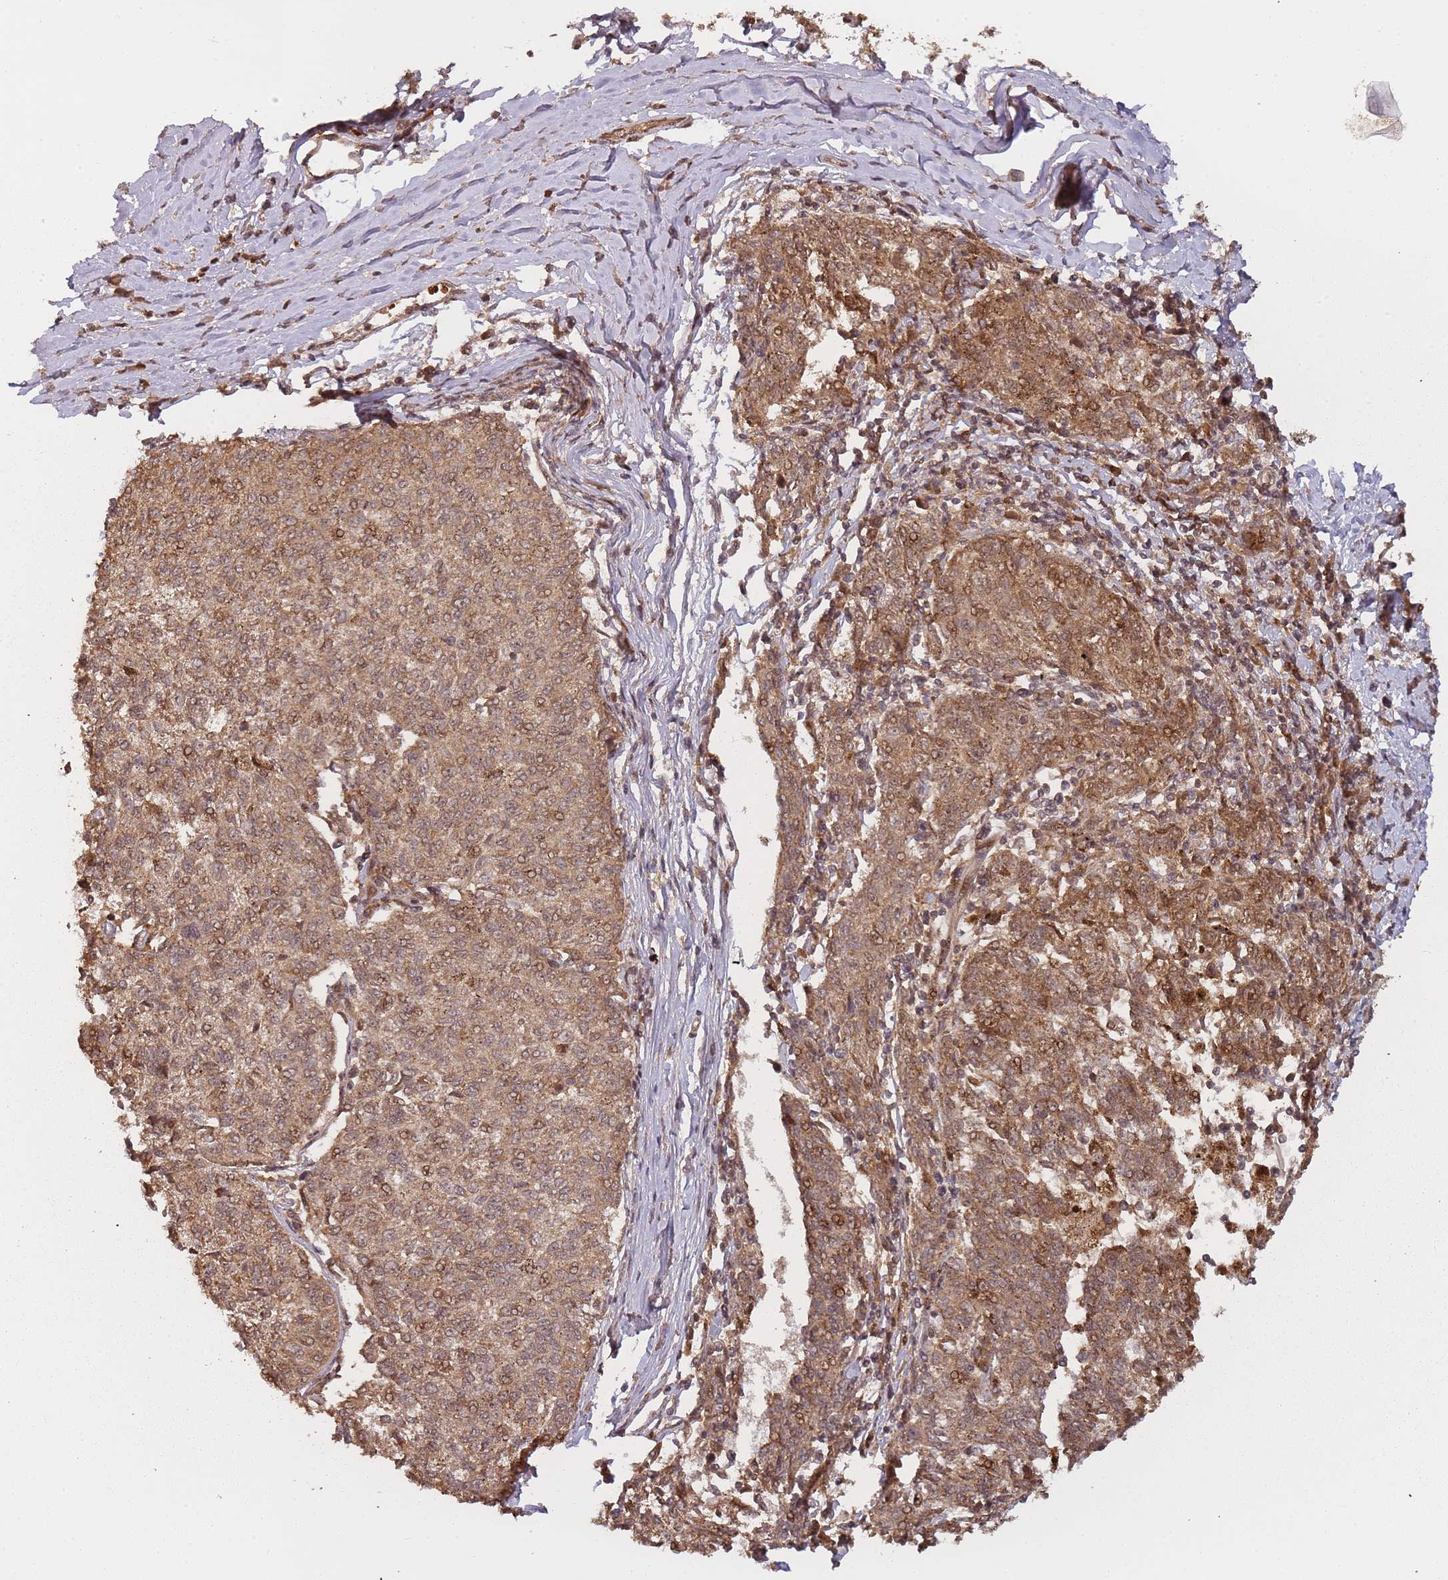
{"staining": {"intensity": "moderate", "quantity": ">75%", "location": "cytoplasmic/membranous,nuclear"}, "tissue": "melanoma", "cell_type": "Tumor cells", "image_type": "cancer", "snomed": [{"axis": "morphology", "description": "Malignant melanoma, NOS"}, {"axis": "topography", "description": "Skin"}], "caption": "DAB immunohistochemical staining of human melanoma demonstrates moderate cytoplasmic/membranous and nuclear protein positivity in approximately >75% of tumor cells. The protein is shown in brown color, while the nuclei are stained blue.", "gene": "ZNF497", "patient": {"sex": "female", "age": 72}}